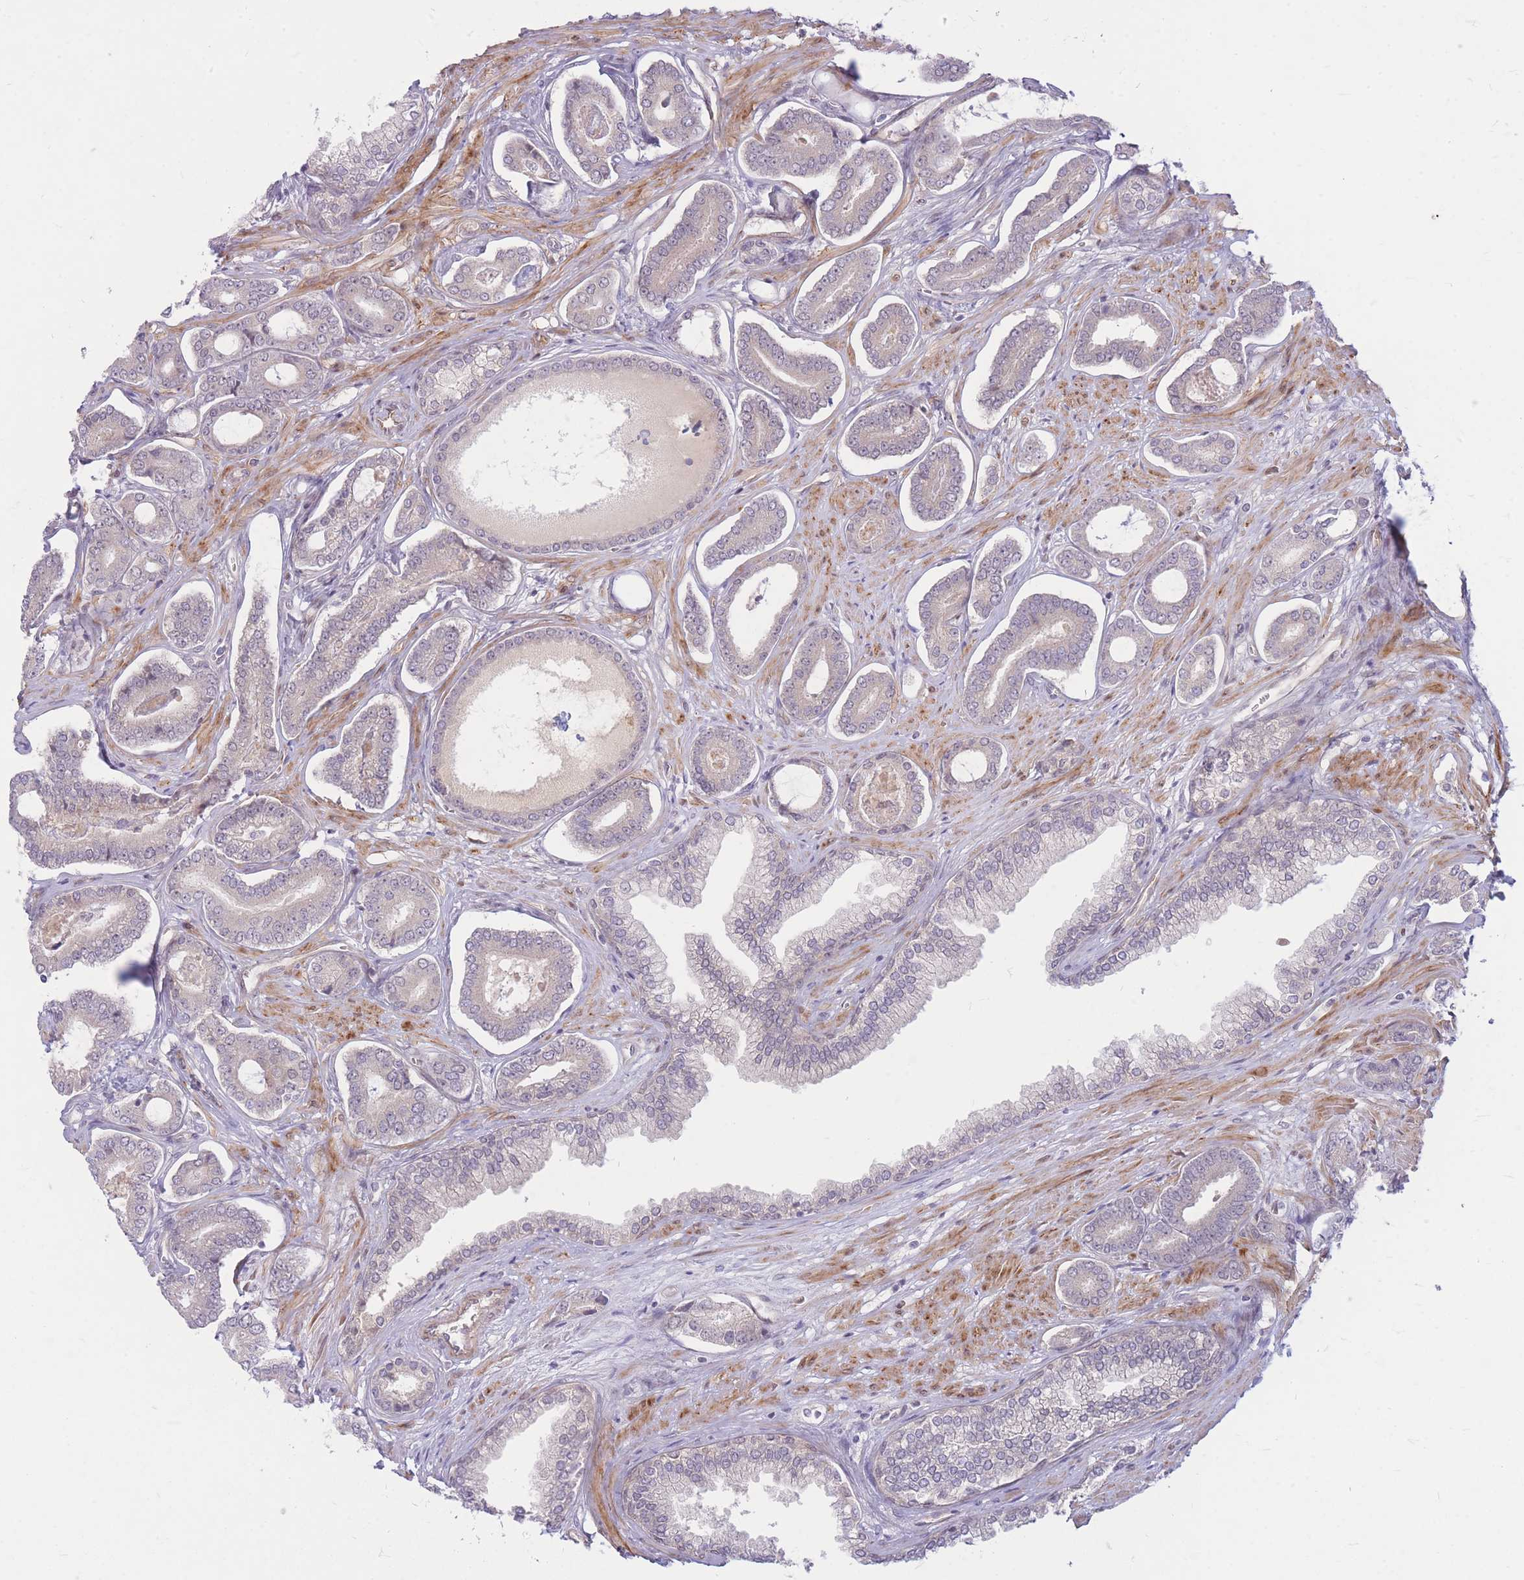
{"staining": {"intensity": "negative", "quantity": "none", "location": "none"}, "tissue": "prostate cancer", "cell_type": "Tumor cells", "image_type": "cancer", "snomed": [{"axis": "morphology", "description": "Adenocarcinoma, NOS"}, {"axis": "topography", "description": "Prostate and seminal vesicle, NOS"}], "caption": "Tumor cells are negative for brown protein staining in adenocarcinoma (prostate).", "gene": "ERCC2", "patient": {"sex": "male", "age": 76}}